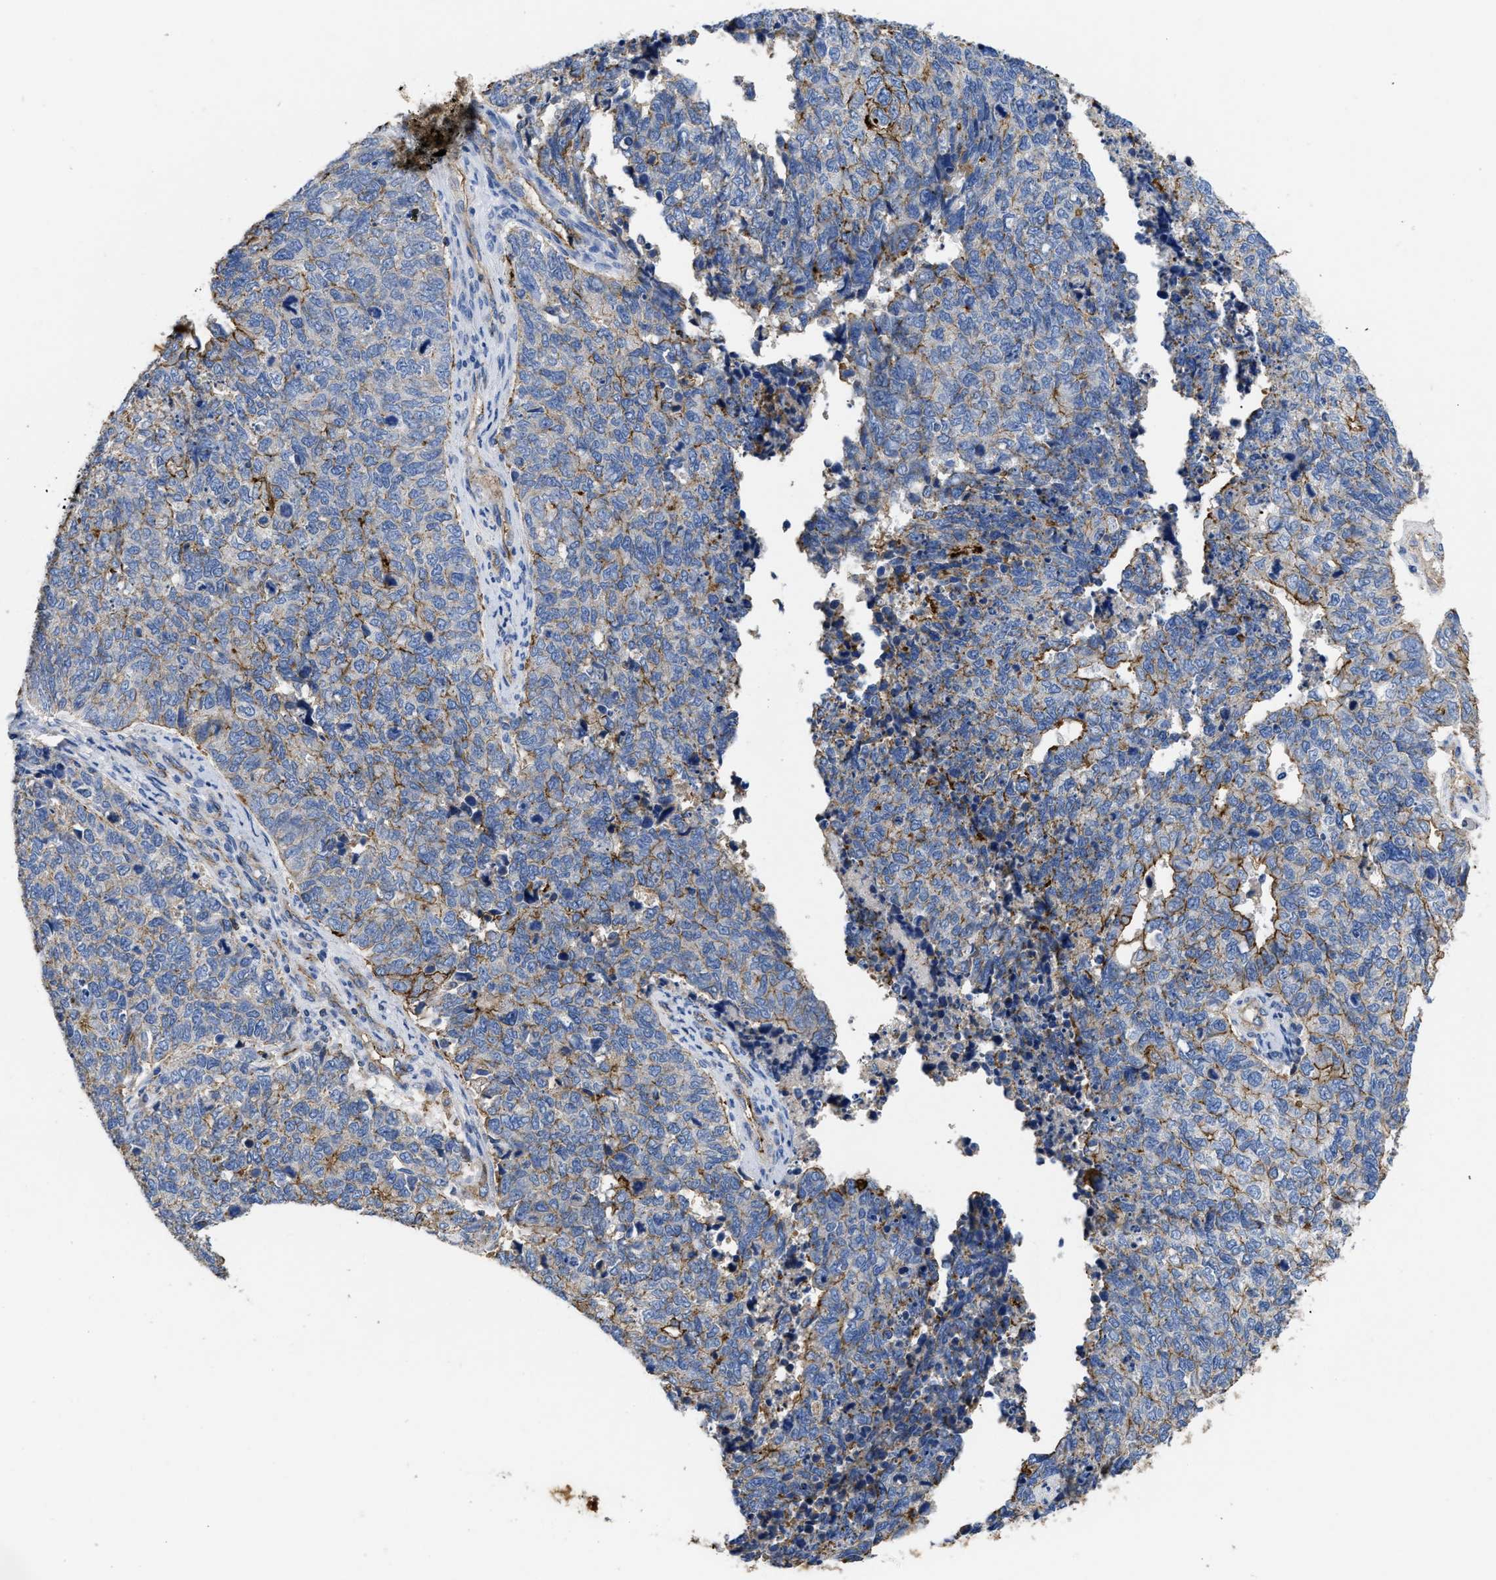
{"staining": {"intensity": "moderate", "quantity": "<25%", "location": "cytoplasmic/membranous"}, "tissue": "cervical cancer", "cell_type": "Tumor cells", "image_type": "cancer", "snomed": [{"axis": "morphology", "description": "Squamous cell carcinoma, NOS"}, {"axis": "topography", "description": "Cervix"}], "caption": "Immunohistochemical staining of human cervical cancer exhibits low levels of moderate cytoplasmic/membranous protein staining in approximately <25% of tumor cells. (IHC, brightfield microscopy, high magnification).", "gene": "USP4", "patient": {"sex": "female", "age": 63}}